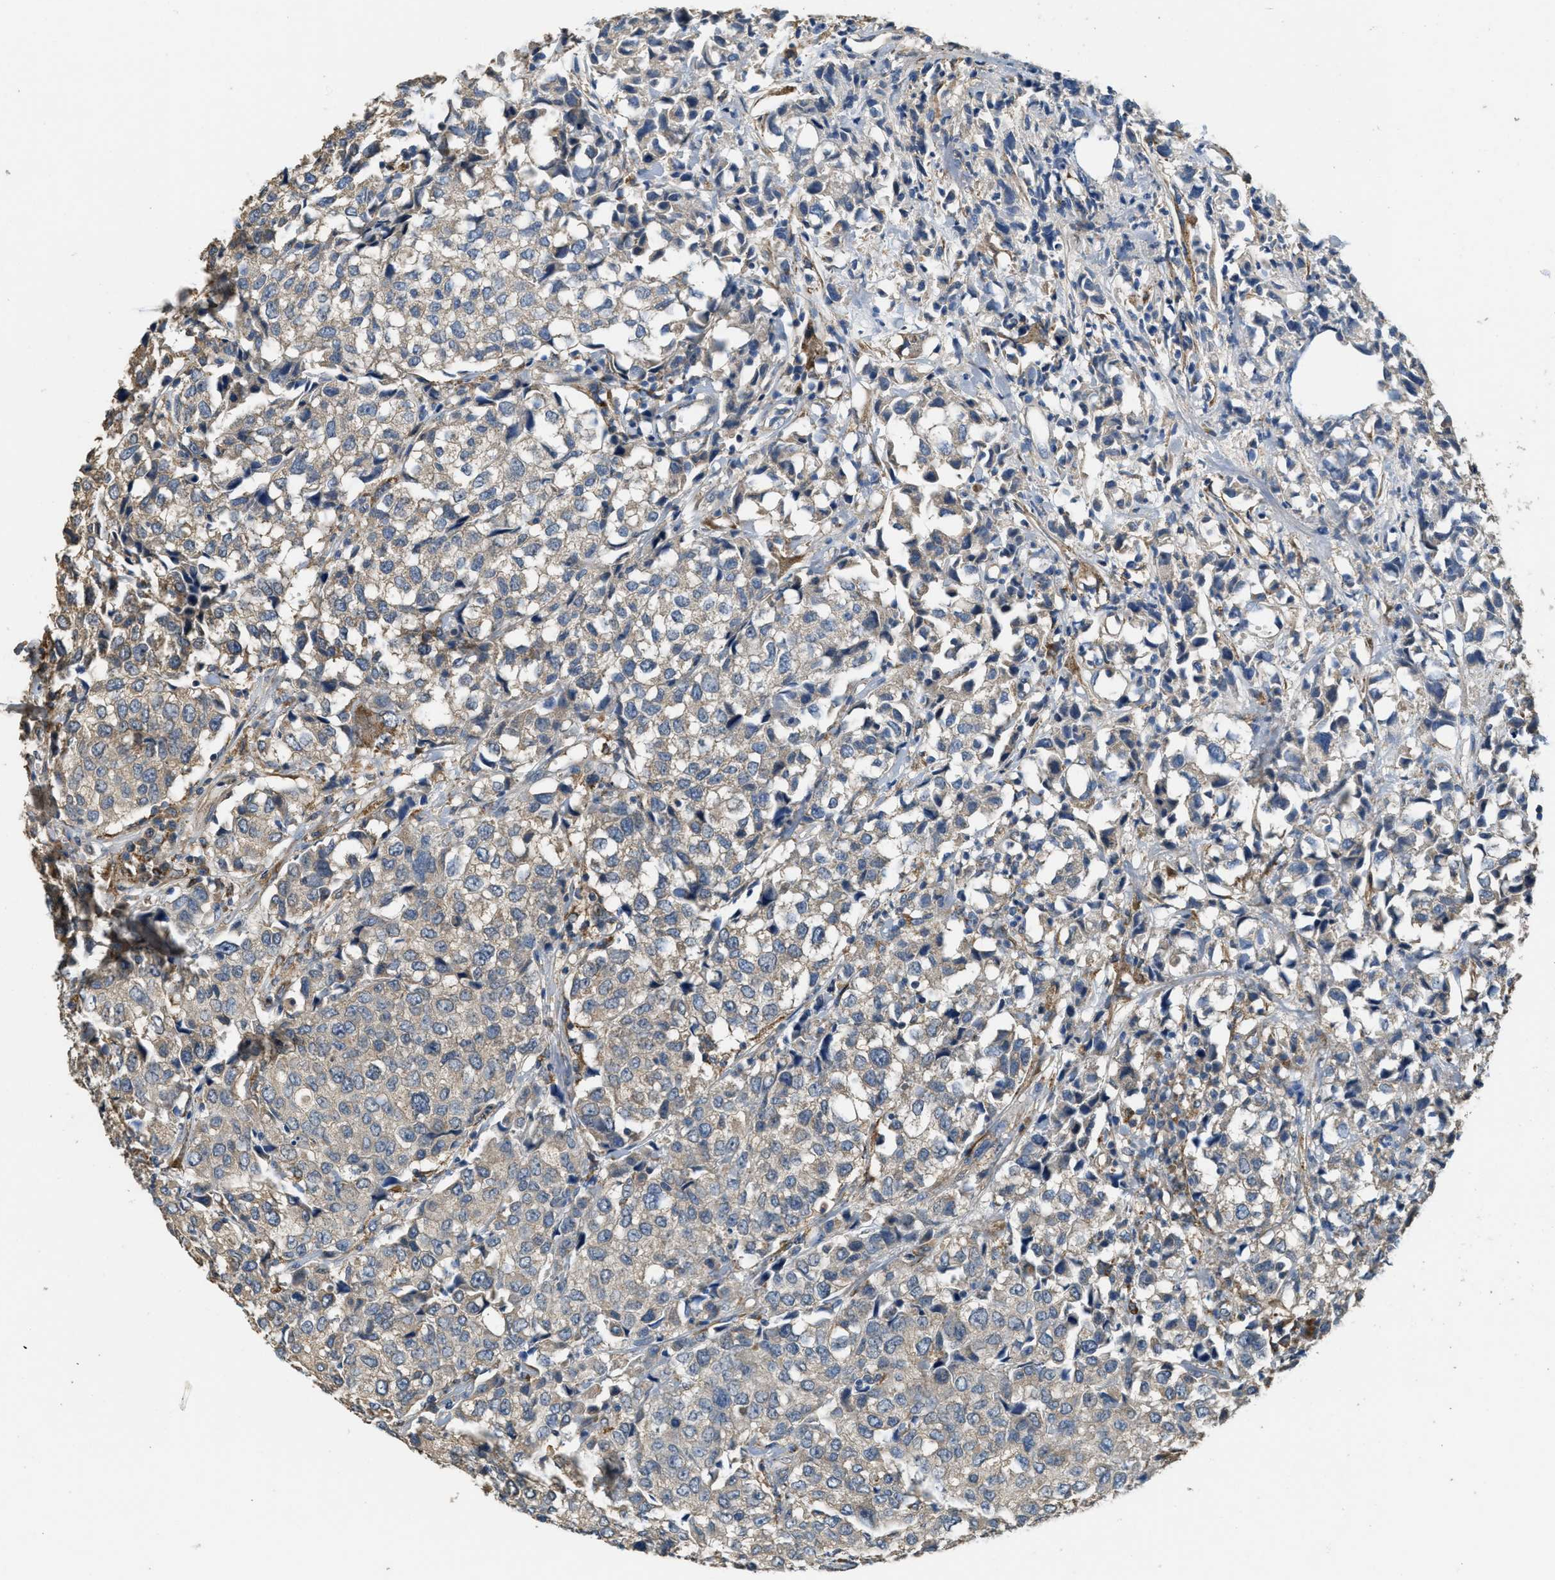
{"staining": {"intensity": "weak", "quantity": "25%-75%", "location": "cytoplasmic/membranous"}, "tissue": "urothelial cancer", "cell_type": "Tumor cells", "image_type": "cancer", "snomed": [{"axis": "morphology", "description": "Urothelial carcinoma, High grade"}, {"axis": "topography", "description": "Urinary bladder"}], "caption": "High-grade urothelial carcinoma stained with immunohistochemistry reveals weak cytoplasmic/membranous staining in about 25%-75% of tumor cells.", "gene": "THBS2", "patient": {"sex": "female", "age": 75}}